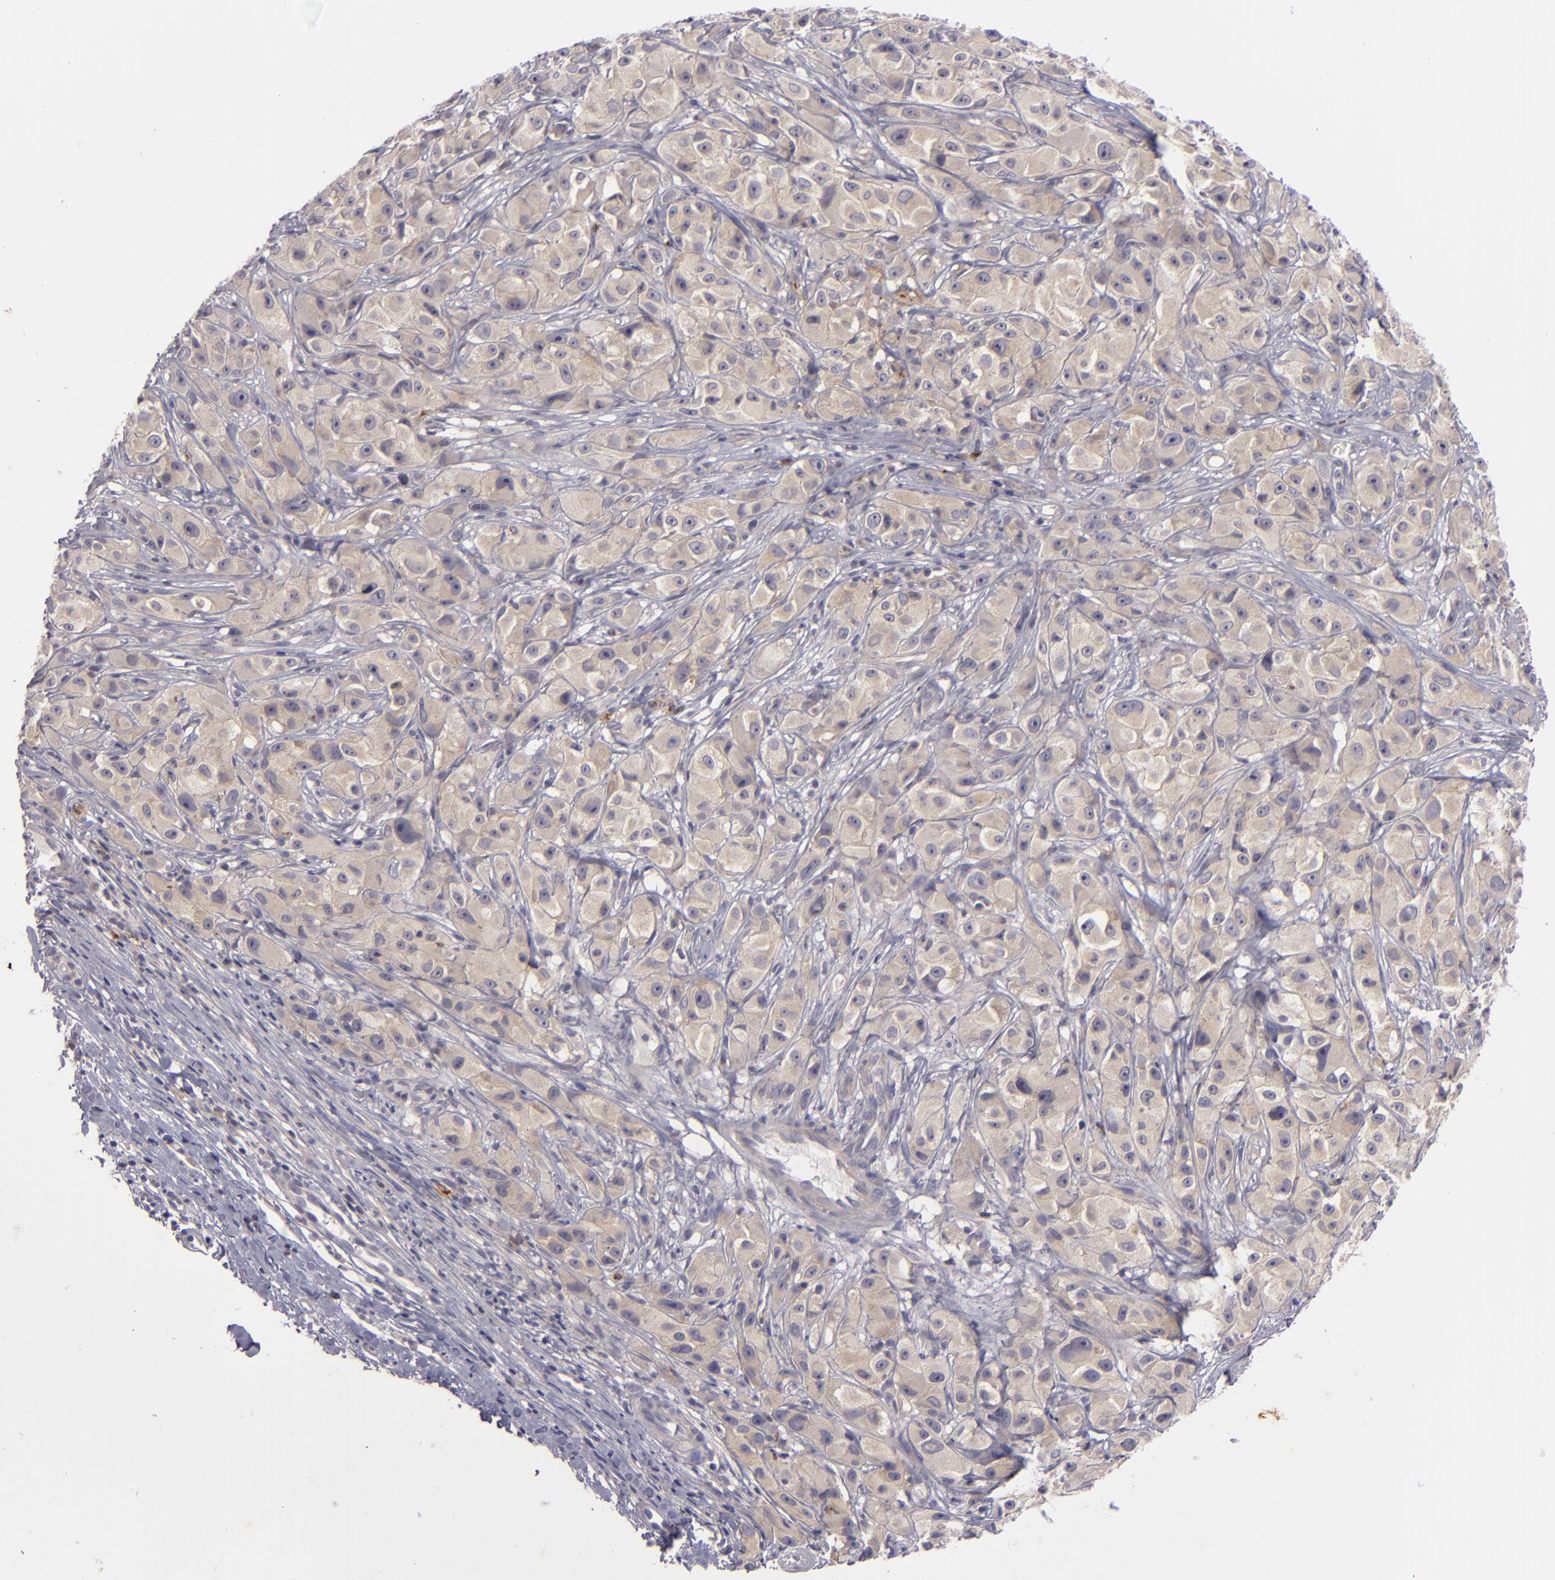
{"staining": {"intensity": "weak", "quantity": ">75%", "location": "cytoplasmic/membranous"}, "tissue": "melanoma", "cell_type": "Tumor cells", "image_type": "cancer", "snomed": [{"axis": "morphology", "description": "Malignant melanoma, NOS"}, {"axis": "topography", "description": "Skin"}], "caption": "Protein positivity by IHC demonstrates weak cytoplasmic/membranous positivity in about >75% of tumor cells in melanoma. Using DAB (brown) and hematoxylin (blue) stains, captured at high magnification using brightfield microscopy.", "gene": "CD83", "patient": {"sex": "male", "age": 56}}